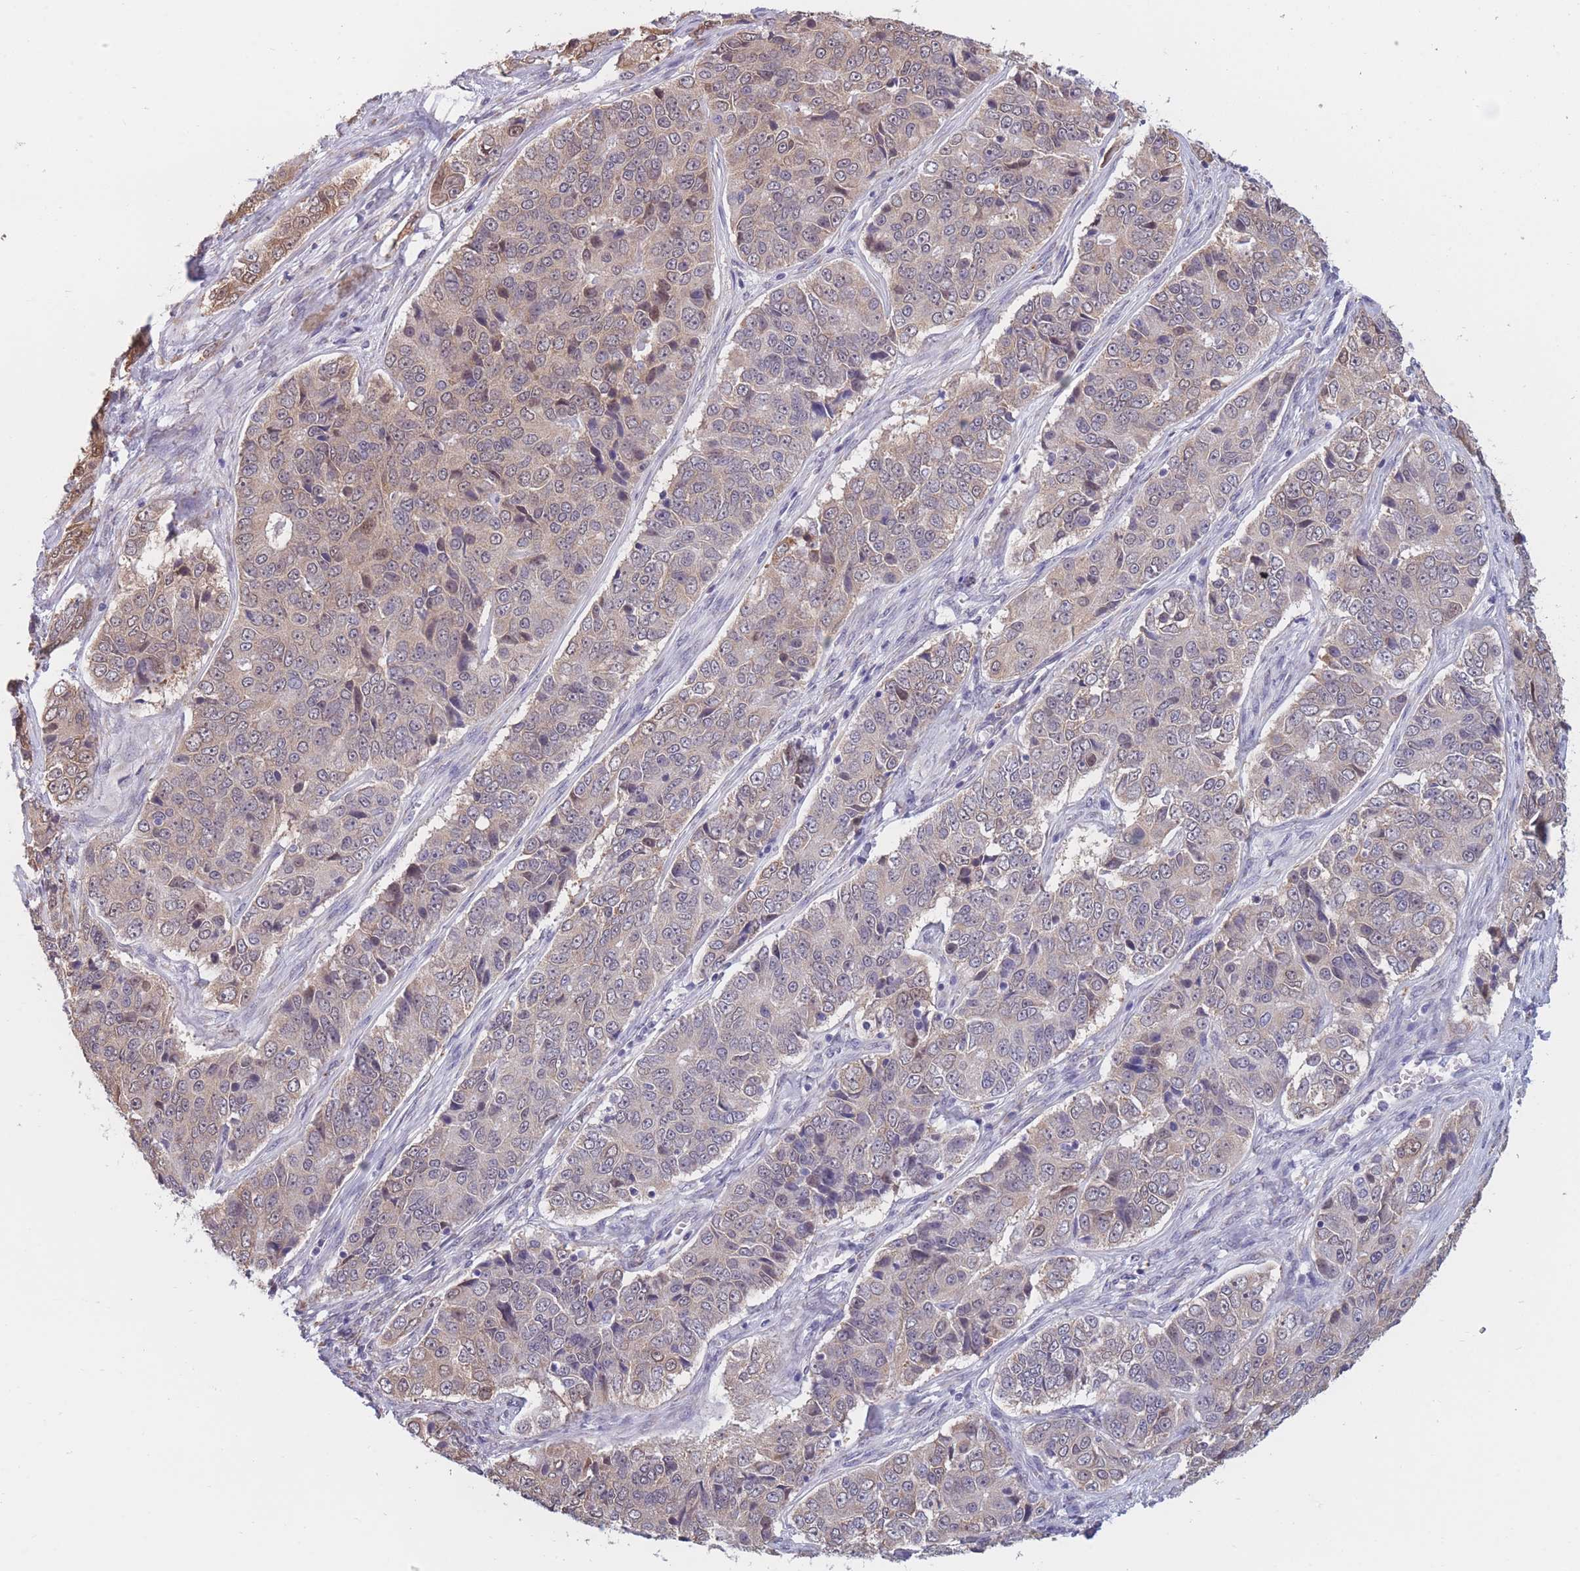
{"staining": {"intensity": "weak", "quantity": "<25%", "location": "cytoplasmic/membranous"}, "tissue": "ovarian cancer", "cell_type": "Tumor cells", "image_type": "cancer", "snomed": [{"axis": "morphology", "description": "Carcinoma, endometroid"}, {"axis": "topography", "description": "Ovary"}], "caption": "Tumor cells show no significant positivity in ovarian cancer (endometroid carcinoma). (DAB immunohistochemistry visualized using brightfield microscopy, high magnification).", "gene": "COL27A1", "patient": {"sex": "female", "age": 51}}